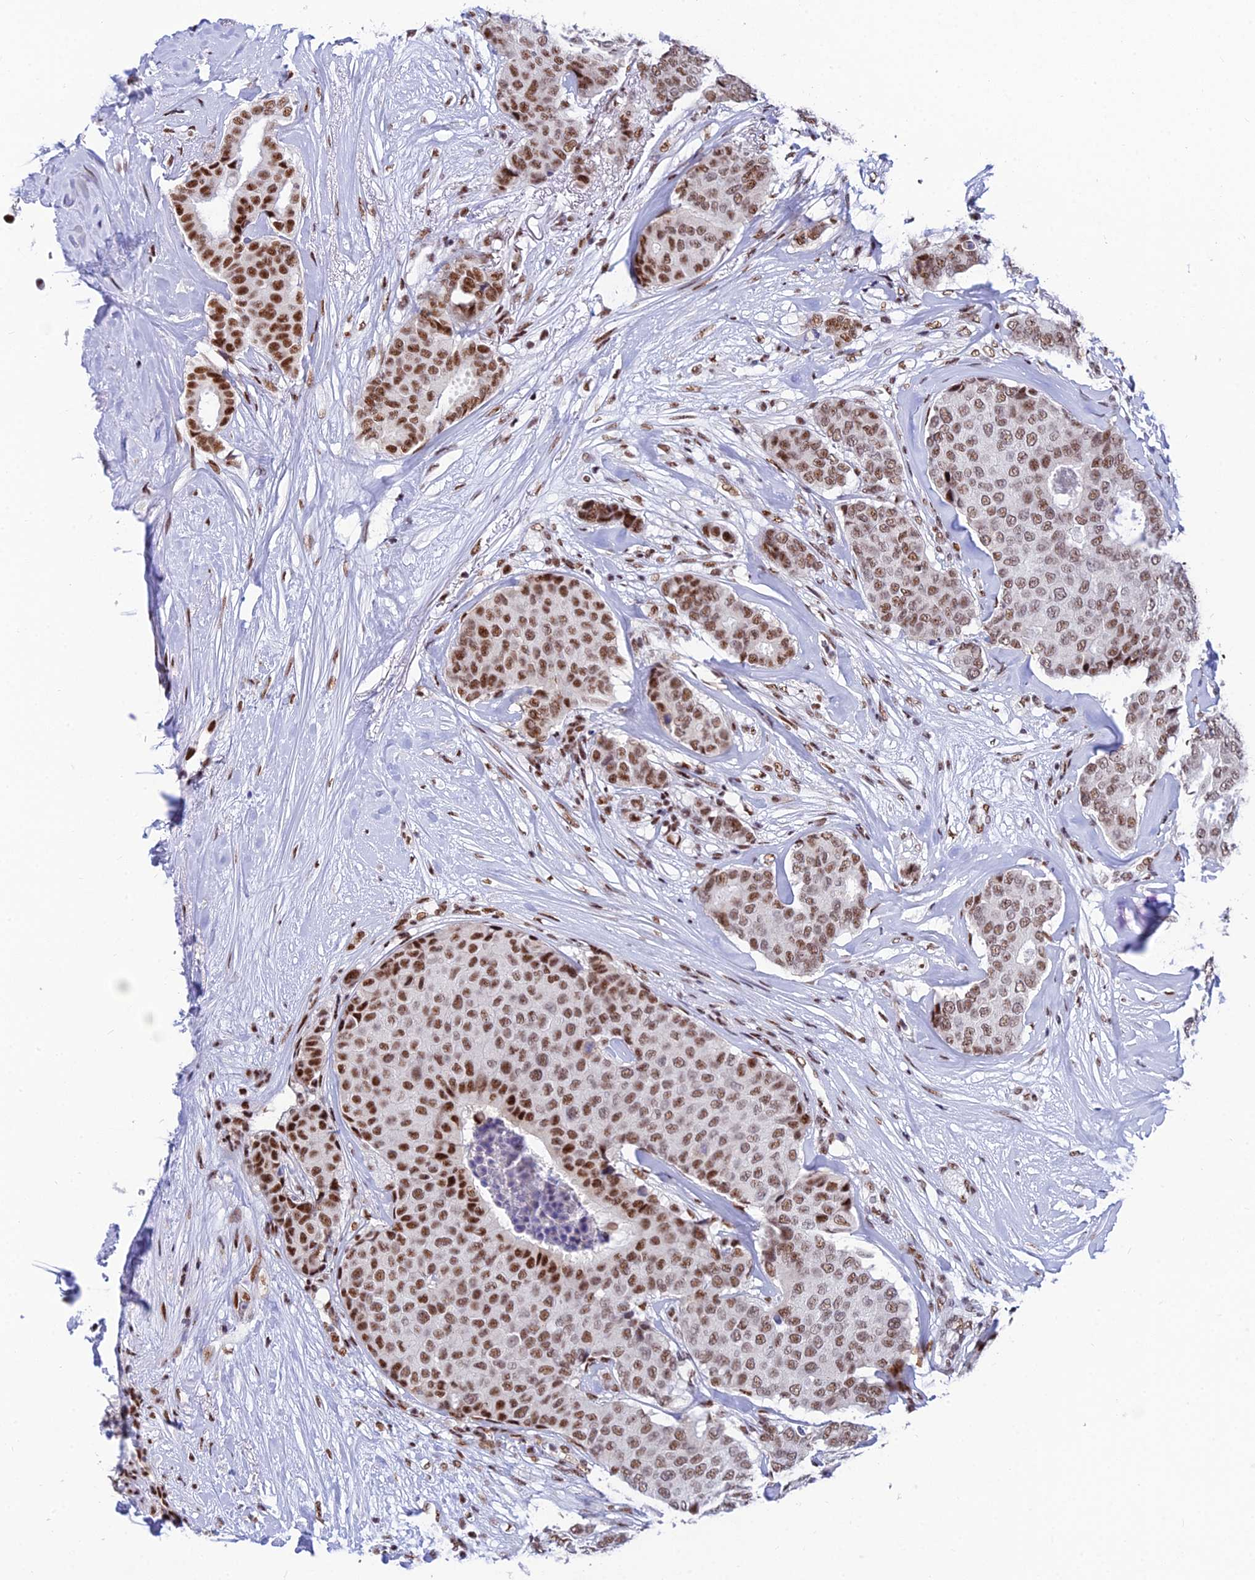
{"staining": {"intensity": "moderate", "quantity": ">75%", "location": "nuclear"}, "tissue": "breast cancer", "cell_type": "Tumor cells", "image_type": "cancer", "snomed": [{"axis": "morphology", "description": "Duct carcinoma"}, {"axis": "topography", "description": "Breast"}], "caption": "Intraductal carcinoma (breast) stained for a protein reveals moderate nuclear positivity in tumor cells.", "gene": "USP22", "patient": {"sex": "female", "age": 75}}